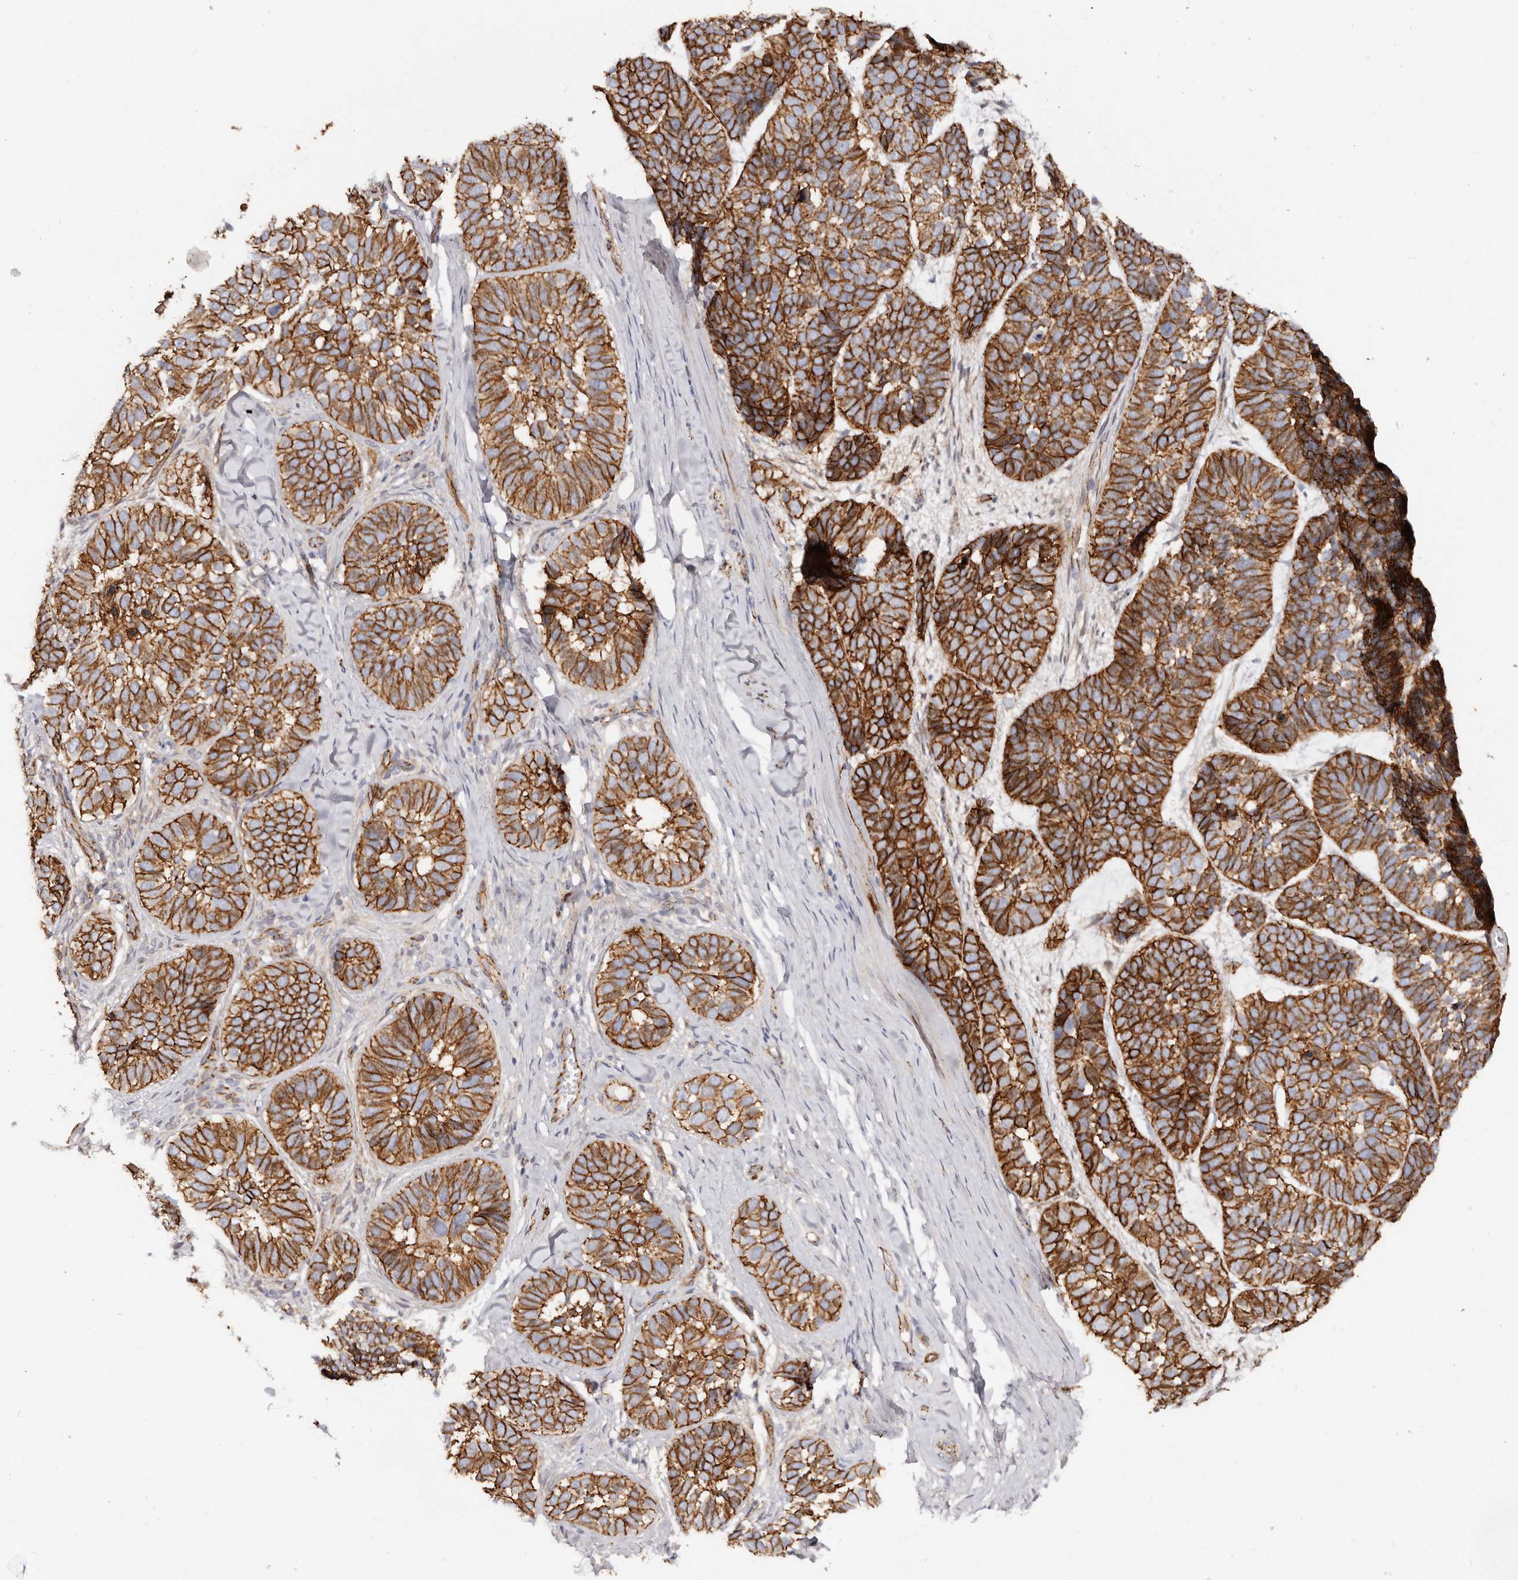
{"staining": {"intensity": "strong", "quantity": ">75%", "location": "cytoplasmic/membranous"}, "tissue": "skin cancer", "cell_type": "Tumor cells", "image_type": "cancer", "snomed": [{"axis": "morphology", "description": "Basal cell carcinoma"}, {"axis": "topography", "description": "Skin"}], "caption": "Human skin basal cell carcinoma stained with a brown dye exhibits strong cytoplasmic/membranous positive positivity in approximately >75% of tumor cells.", "gene": "CTNNB1", "patient": {"sex": "male", "age": 62}}